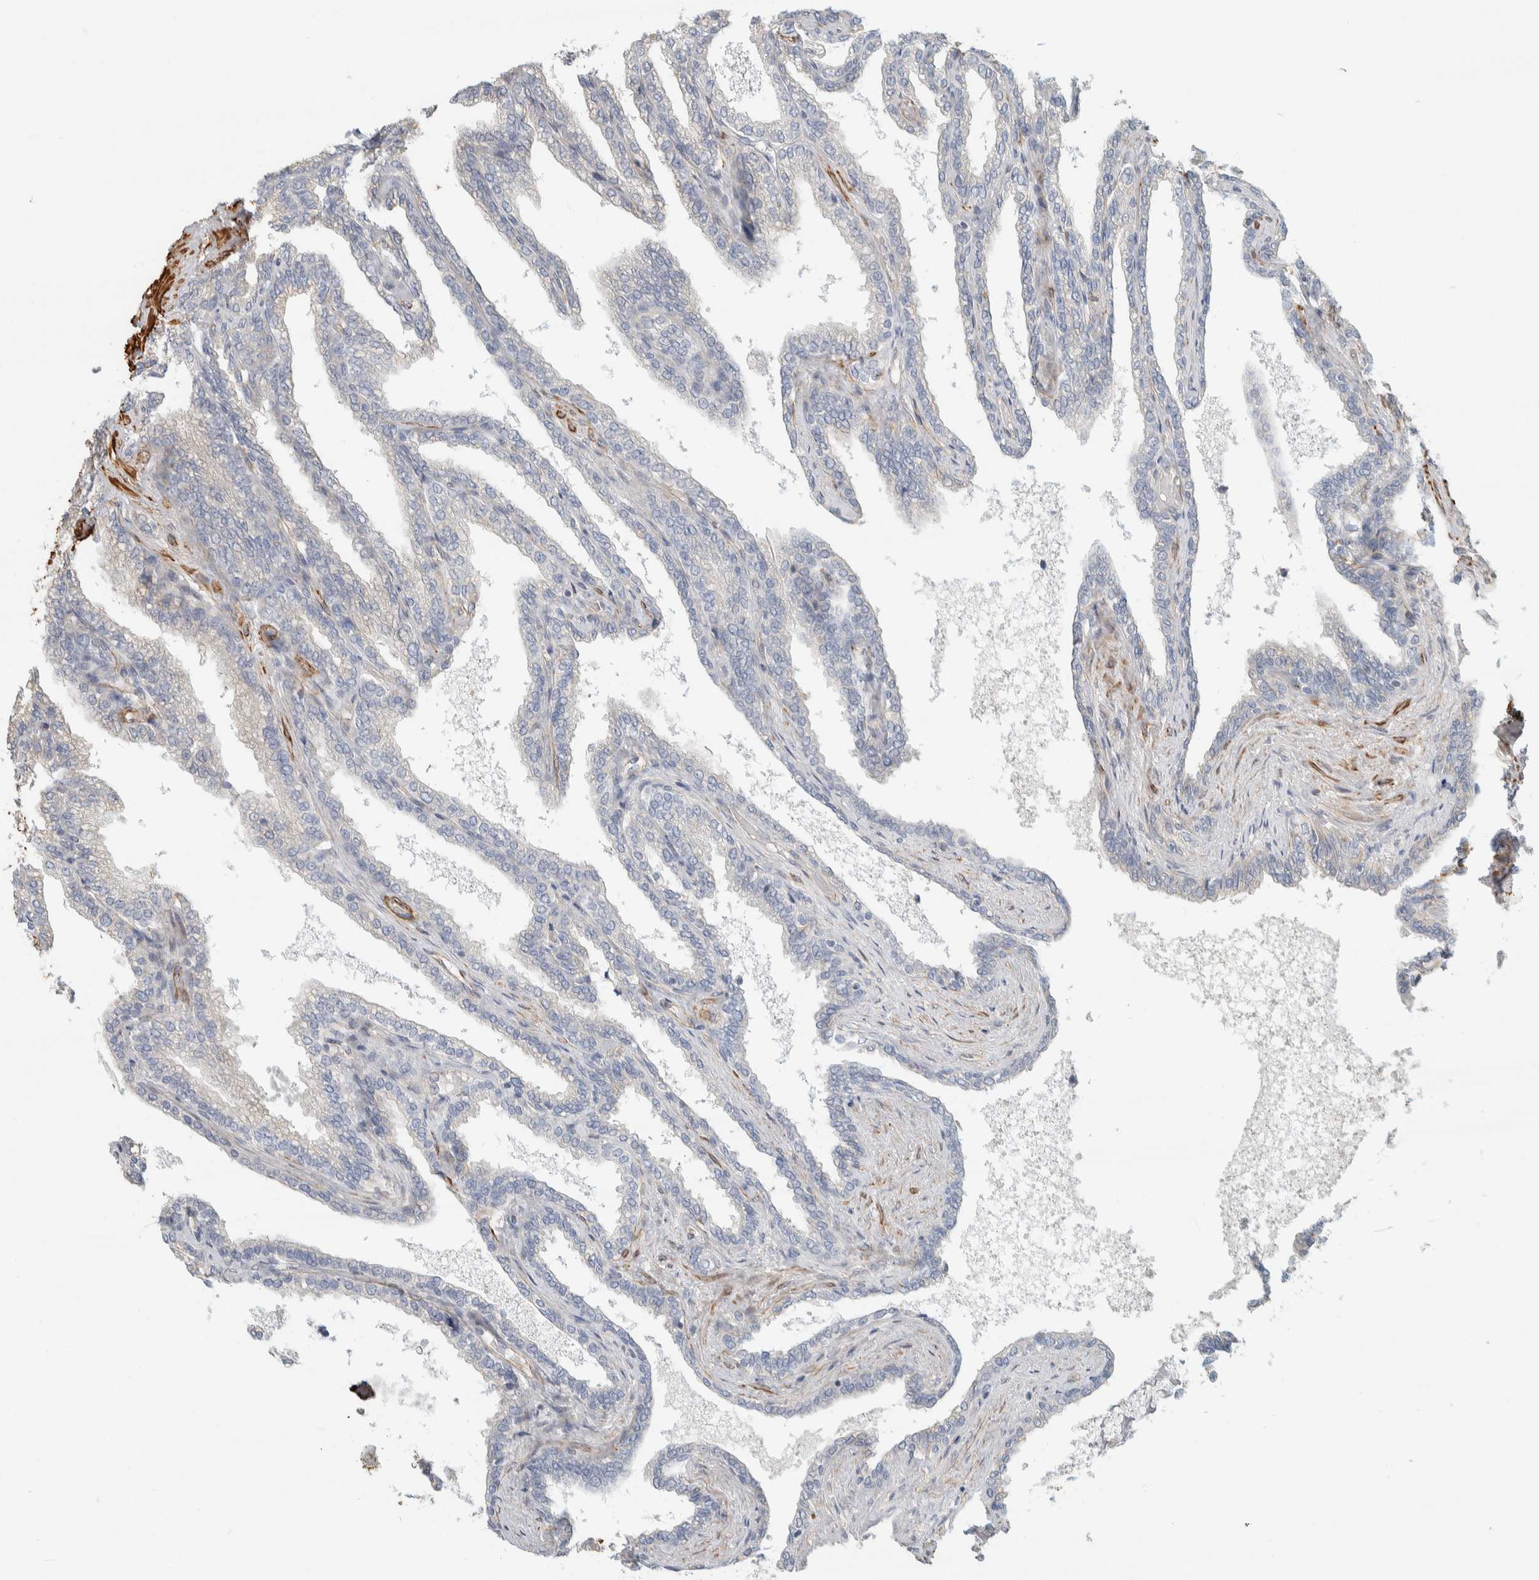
{"staining": {"intensity": "negative", "quantity": "none", "location": "none"}, "tissue": "seminal vesicle", "cell_type": "Glandular cells", "image_type": "normal", "snomed": [{"axis": "morphology", "description": "Normal tissue, NOS"}, {"axis": "topography", "description": "Seminal veicle"}], "caption": "Human seminal vesicle stained for a protein using immunohistochemistry (IHC) shows no staining in glandular cells.", "gene": "CDR2", "patient": {"sex": "male", "age": 46}}